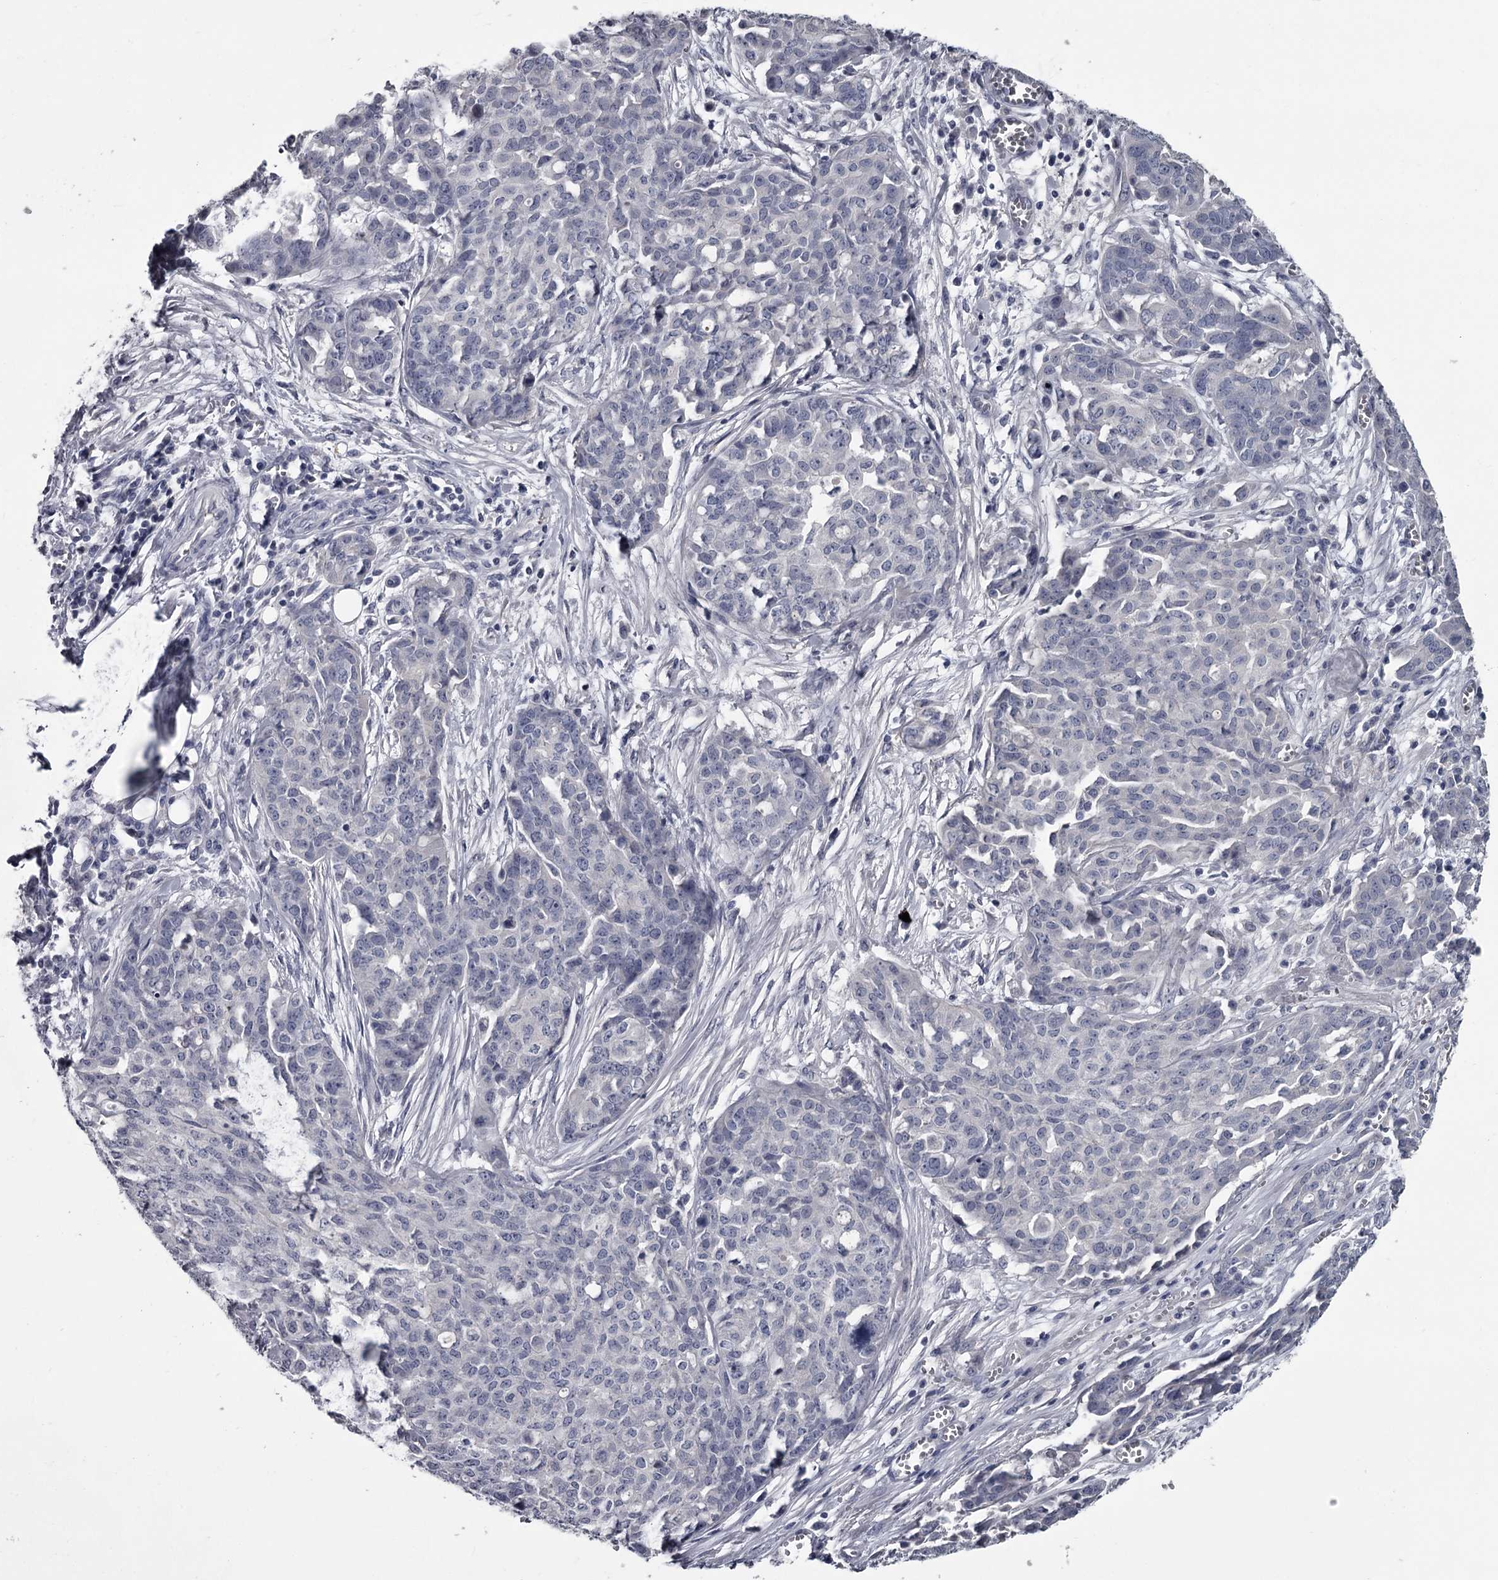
{"staining": {"intensity": "negative", "quantity": "none", "location": "none"}, "tissue": "ovarian cancer", "cell_type": "Tumor cells", "image_type": "cancer", "snomed": [{"axis": "morphology", "description": "Cystadenocarcinoma, serous, NOS"}, {"axis": "topography", "description": "Soft tissue"}, {"axis": "topography", "description": "Ovary"}], "caption": "Ovarian cancer (serous cystadenocarcinoma) was stained to show a protein in brown. There is no significant positivity in tumor cells.", "gene": "DAO", "patient": {"sex": "female", "age": 57}}